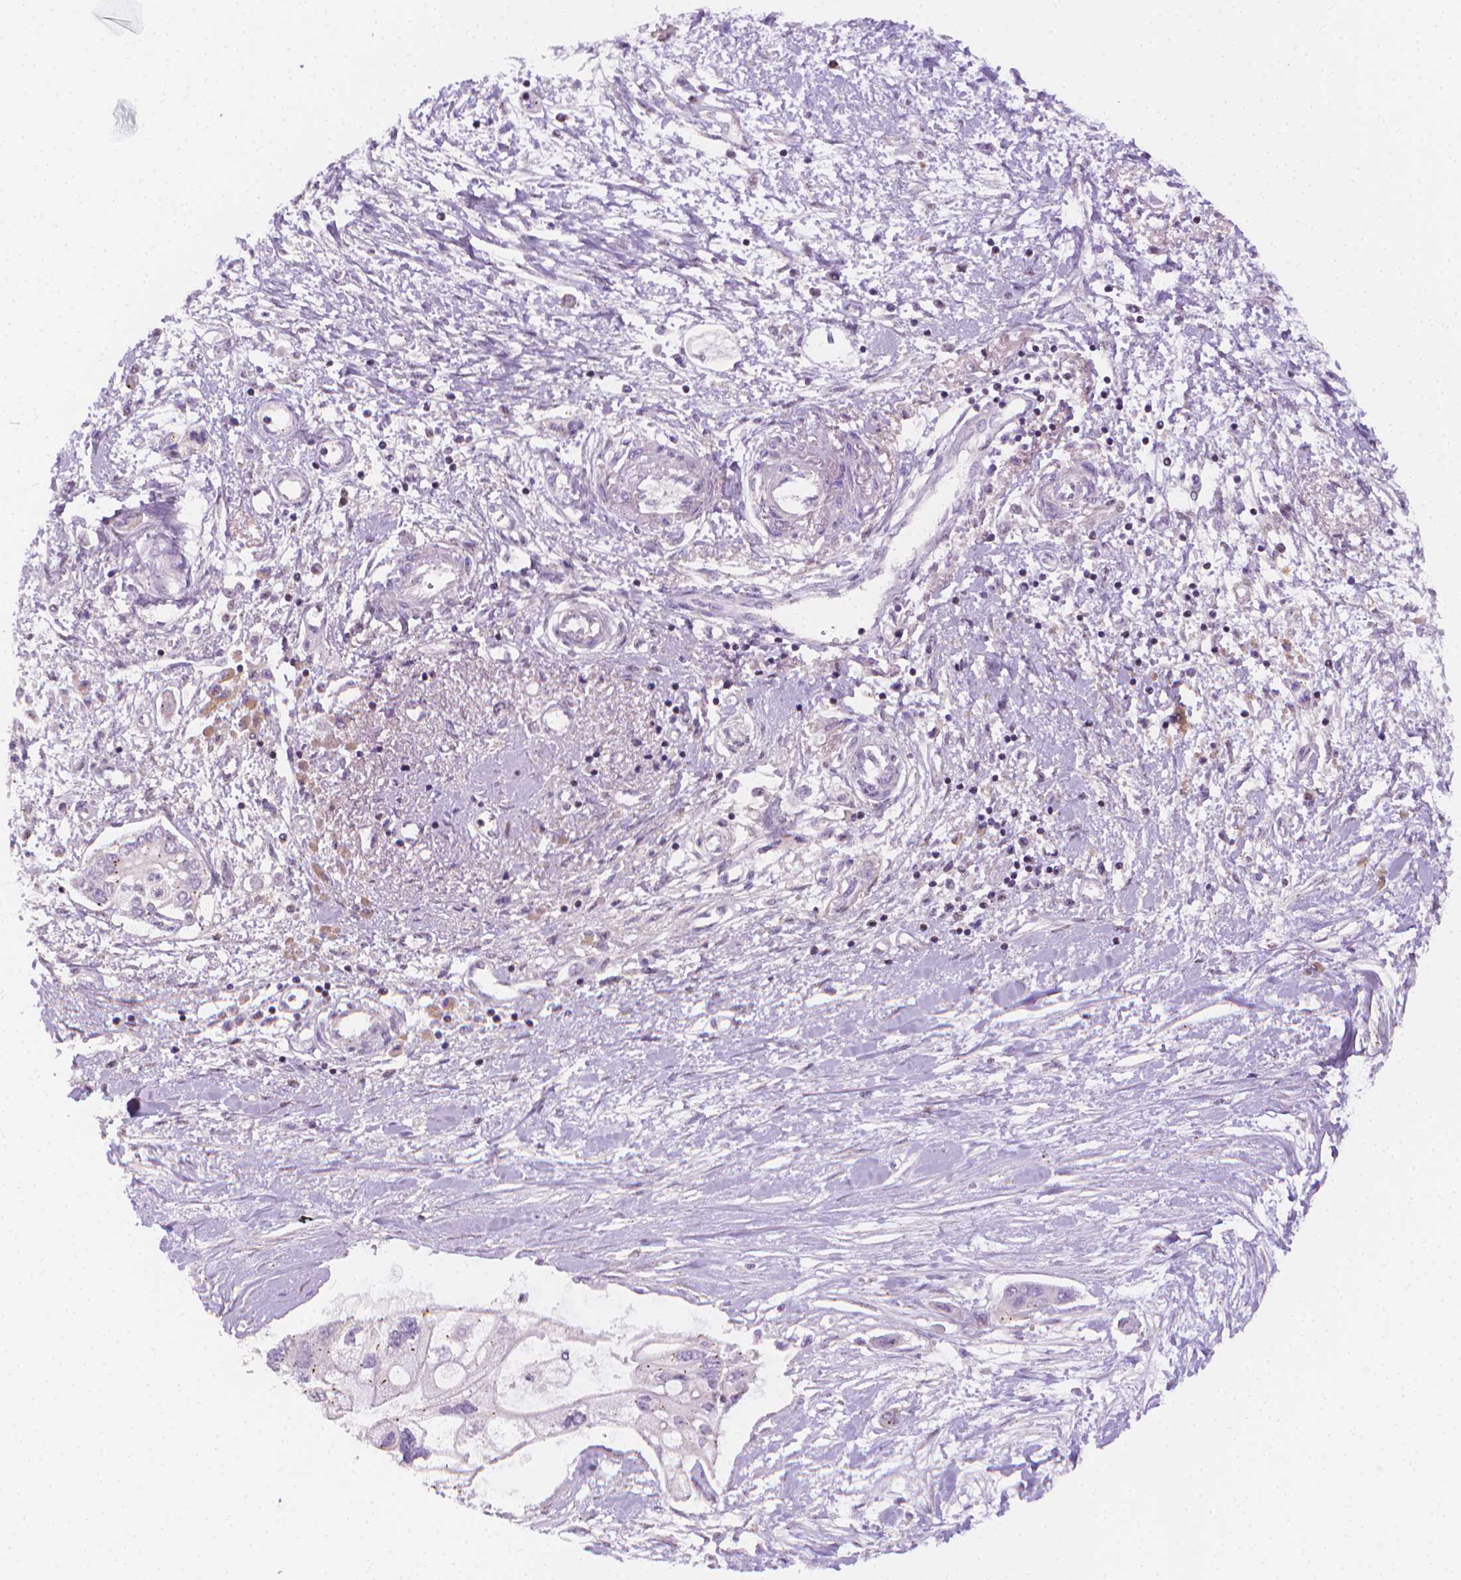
{"staining": {"intensity": "negative", "quantity": "none", "location": "none"}, "tissue": "pancreatic cancer", "cell_type": "Tumor cells", "image_type": "cancer", "snomed": [{"axis": "morphology", "description": "Adenocarcinoma, NOS"}, {"axis": "topography", "description": "Pancreas"}], "caption": "The histopathology image shows no significant expression in tumor cells of pancreatic cancer.", "gene": "NCAN", "patient": {"sex": "female", "age": 77}}